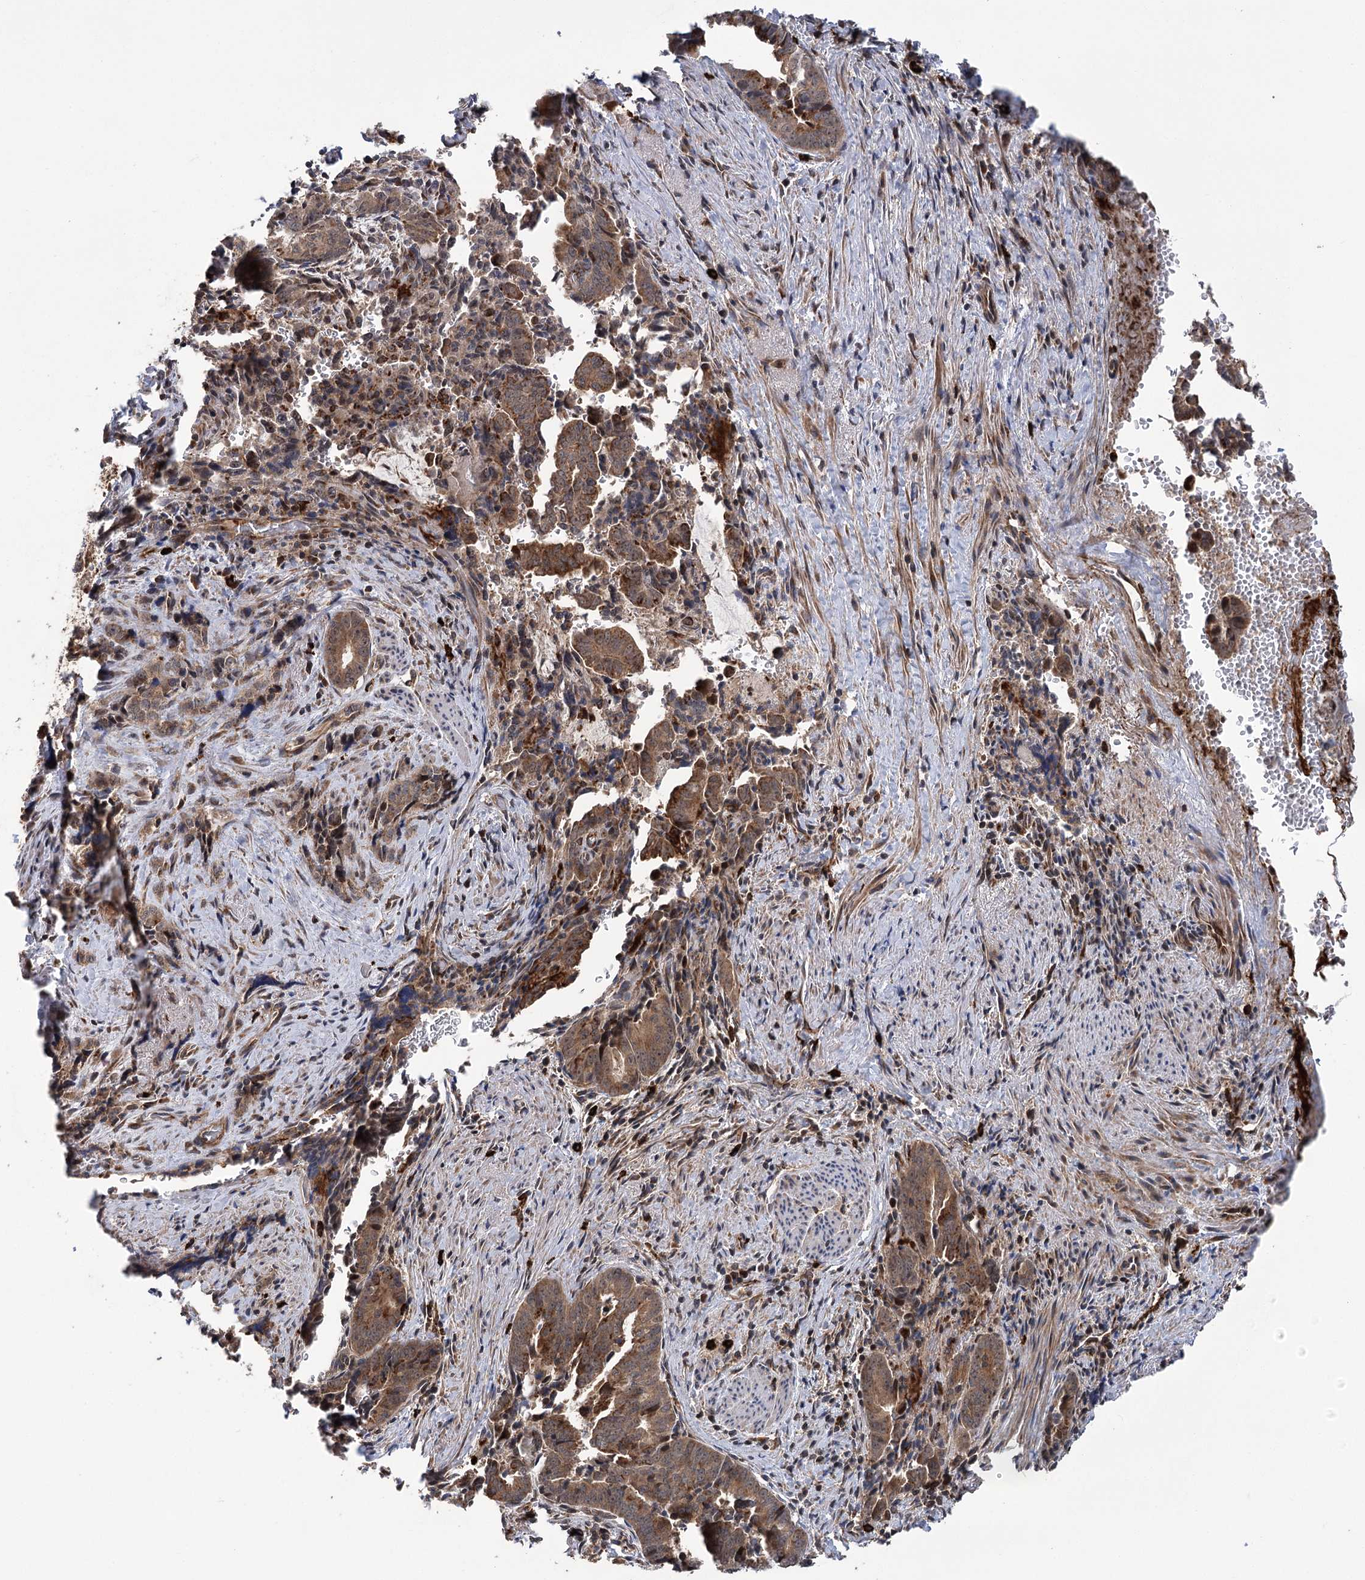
{"staining": {"intensity": "moderate", "quantity": ">75%", "location": "cytoplasmic/membranous"}, "tissue": "pancreatic cancer", "cell_type": "Tumor cells", "image_type": "cancer", "snomed": [{"axis": "morphology", "description": "Adenocarcinoma, NOS"}, {"axis": "topography", "description": "Pancreas"}], "caption": "There is medium levels of moderate cytoplasmic/membranous staining in tumor cells of adenocarcinoma (pancreatic), as demonstrated by immunohistochemical staining (brown color).", "gene": "CARD19", "patient": {"sex": "female", "age": 63}}